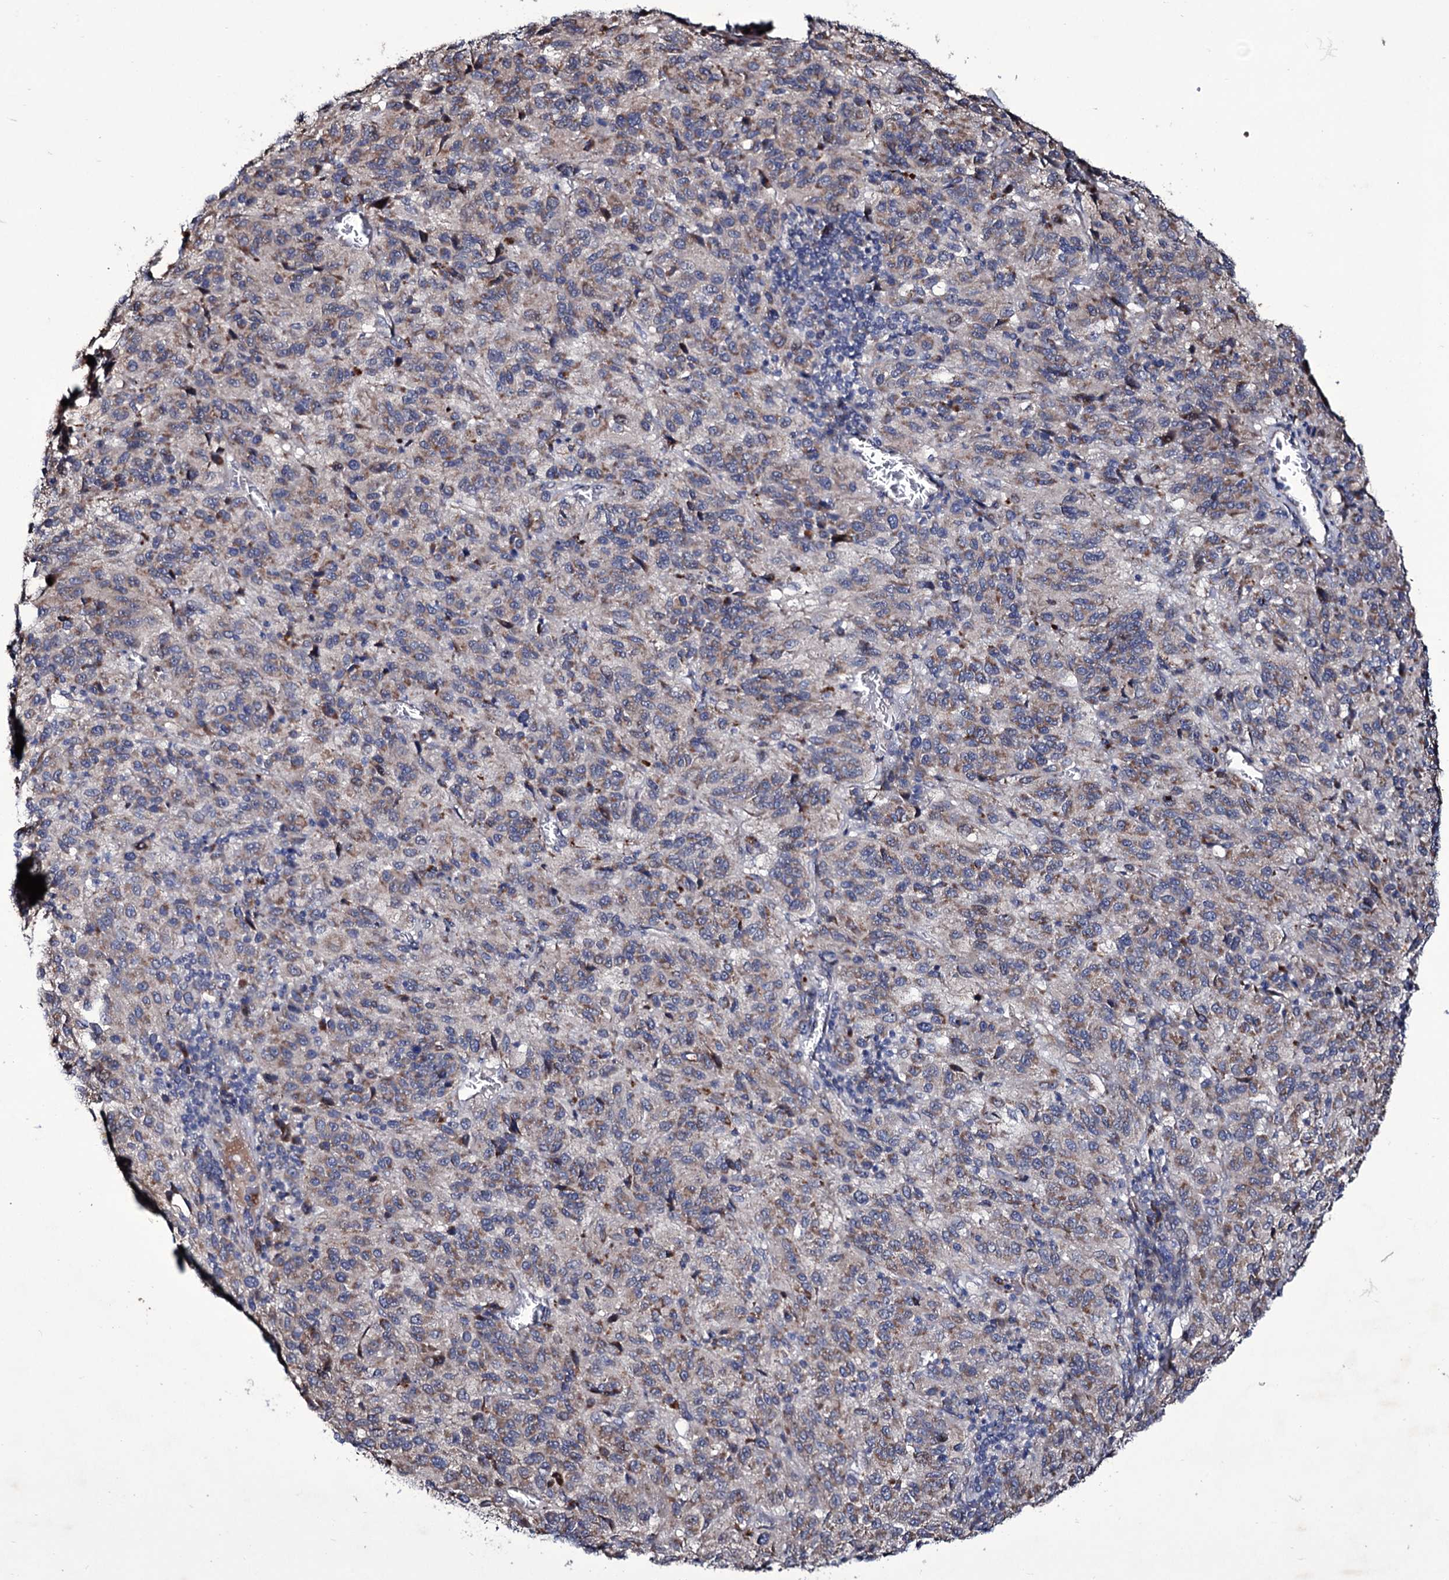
{"staining": {"intensity": "moderate", "quantity": "25%-75%", "location": "cytoplasmic/membranous"}, "tissue": "melanoma", "cell_type": "Tumor cells", "image_type": "cancer", "snomed": [{"axis": "morphology", "description": "Malignant melanoma, Metastatic site"}, {"axis": "topography", "description": "Lung"}], "caption": "Immunohistochemical staining of human malignant melanoma (metastatic site) displays medium levels of moderate cytoplasmic/membranous protein positivity in approximately 25%-75% of tumor cells. The protein of interest is shown in brown color, while the nuclei are stained blue.", "gene": "TUBGCP5", "patient": {"sex": "male", "age": 64}}